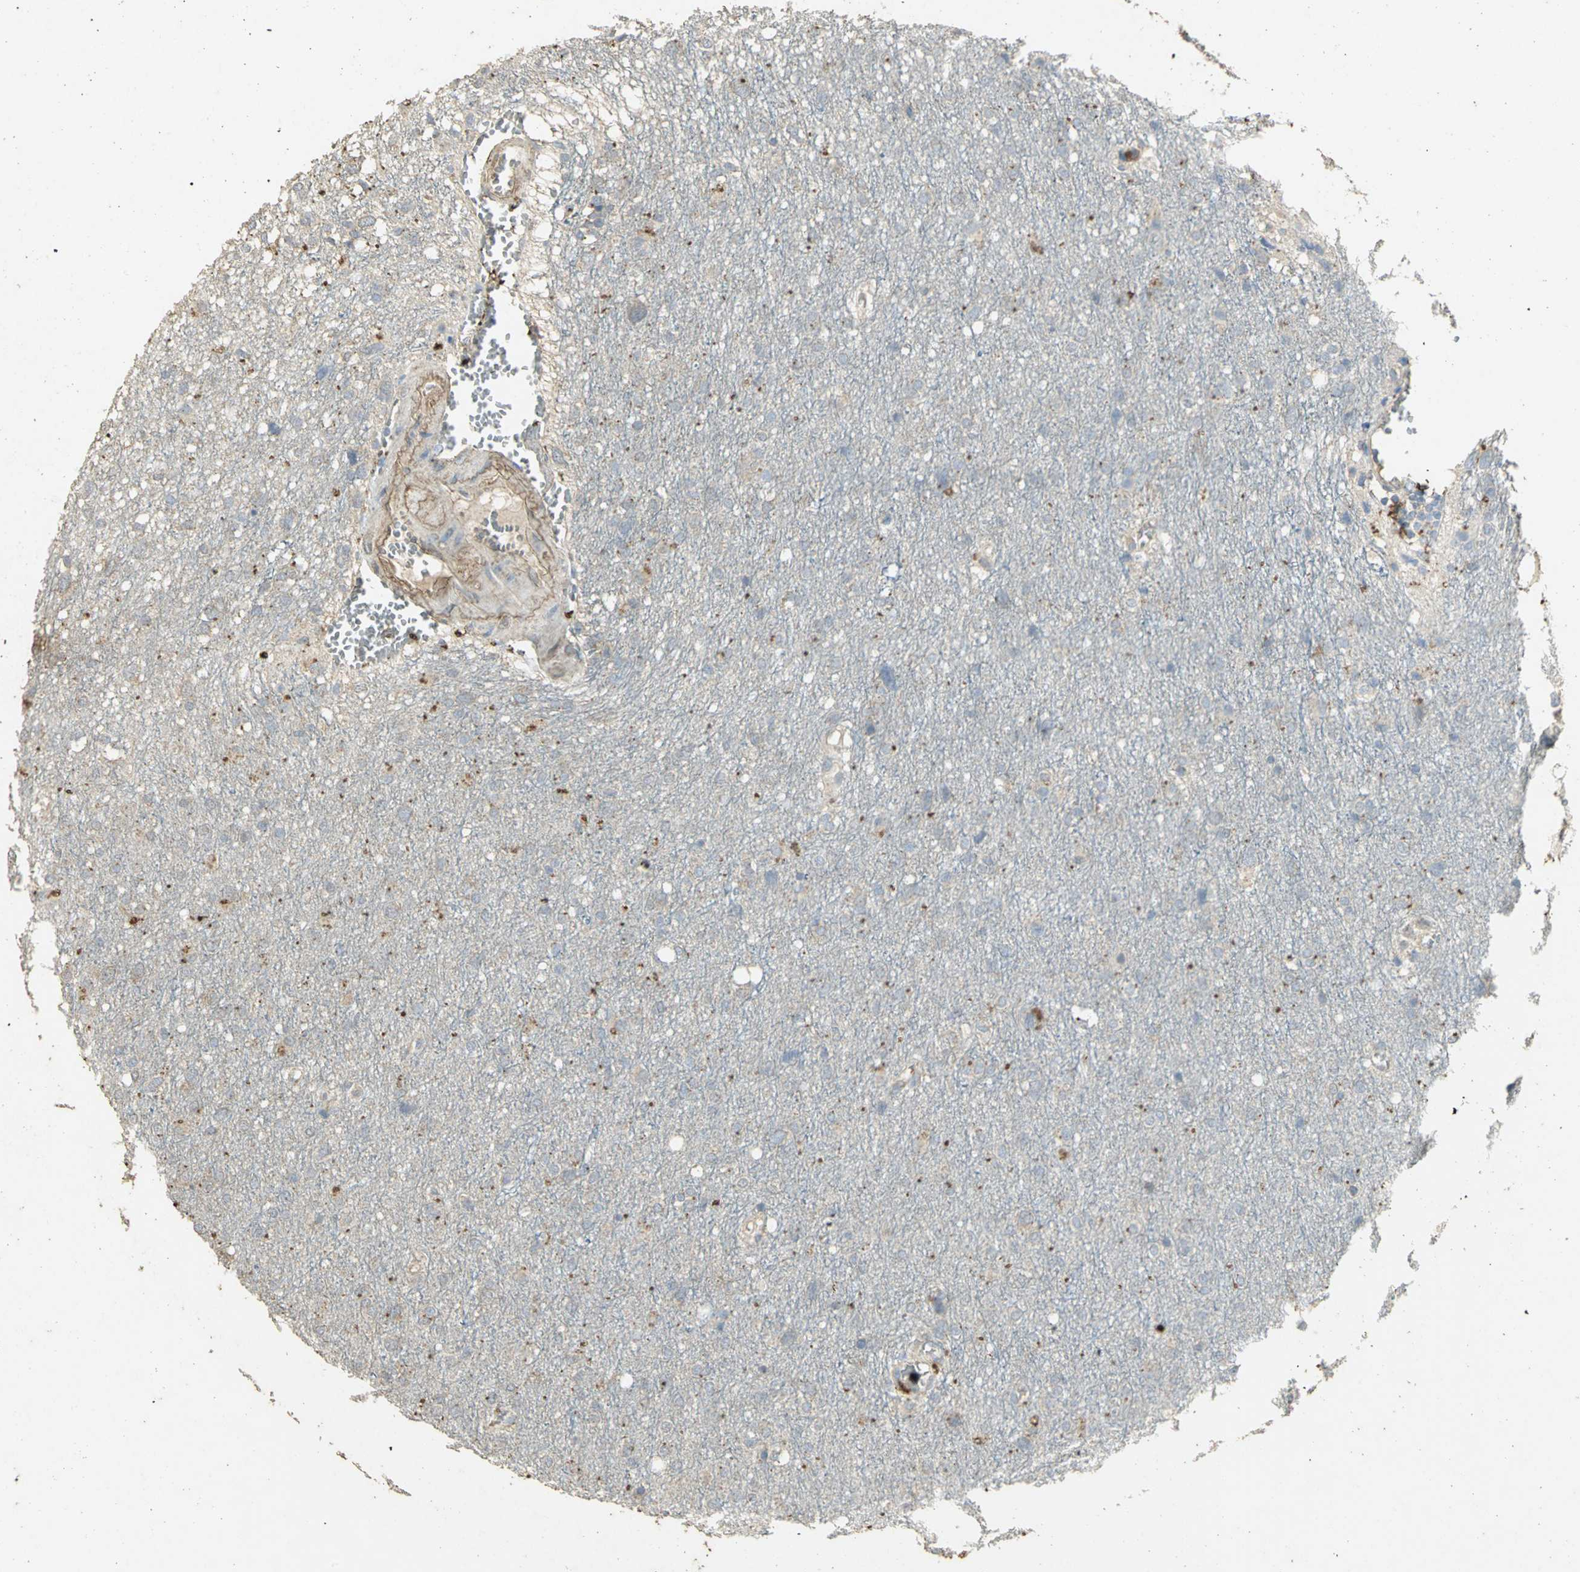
{"staining": {"intensity": "moderate", "quantity": "<25%", "location": "cytoplasmic/membranous"}, "tissue": "glioma", "cell_type": "Tumor cells", "image_type": "cancer", "snomed": [{"axis": "morphology", "description": "Glioma, malignant, High grade"}, {"axis": "topography", "description": "Brain"}], "caption": "High-magnification brightfield microscopy of malignant glioma (high-grade) stained with DAB (3,3'-diaminobenzidine) (brown) and counterstained with hematoxylin (blue). tumor cells exhibit moderate cytoplasmic/membranous staining is present in approximately<25% of cells.", "gene": "ASB9", "patient": {"sex": "female", "age": 59}}